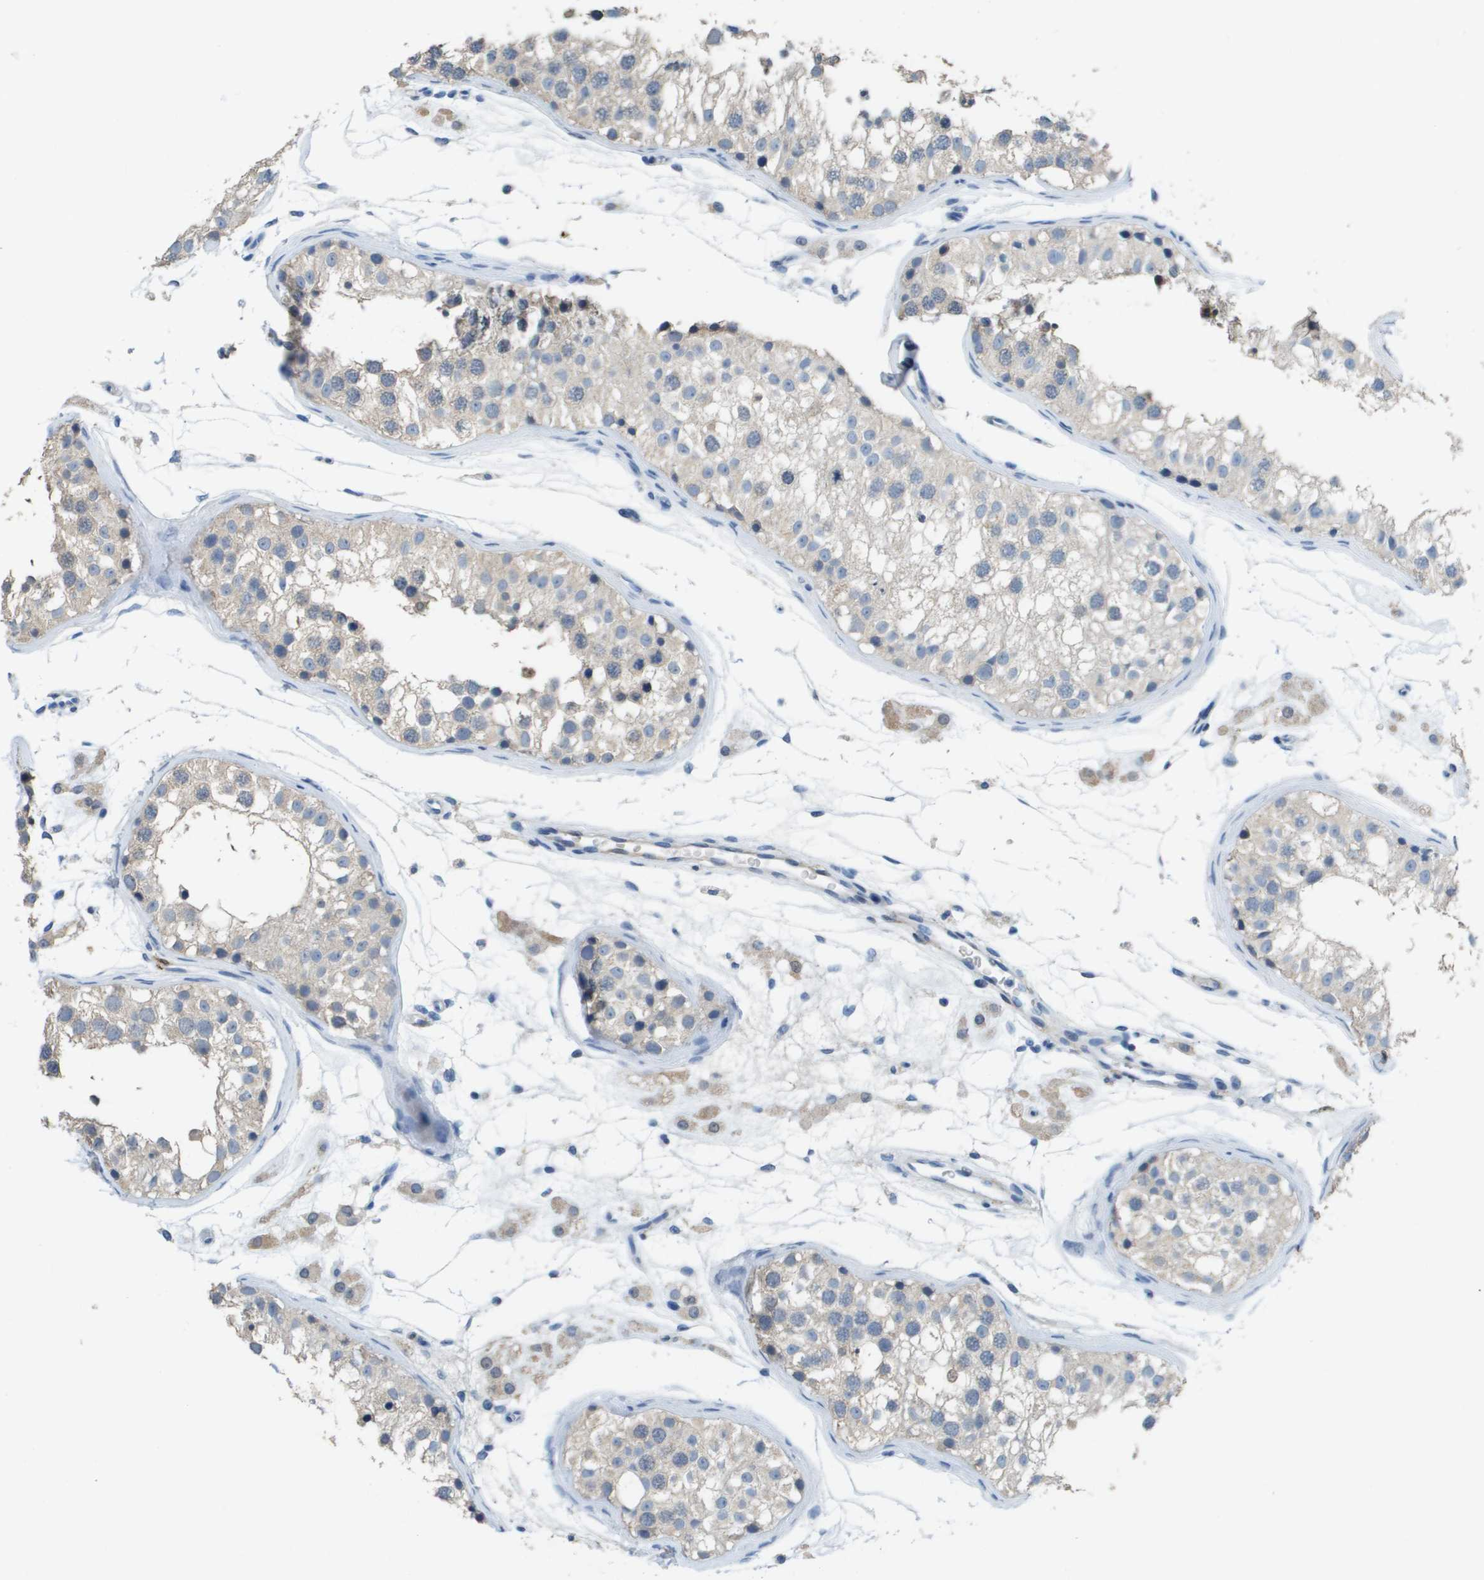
{"staining": {"intensity": "weak", "quantity": "25%-75%", "location": "cytoplasmic/membranous"}, "tissue": "testis", "cell_type": "Cells in seminiferous ducts", "image_type": "normal", "snomed": [{"axis": "morphology", "description": "Normal tissue, NOS"}, {"axis": "morphology", "description": "Adenocarcinoma, metastatic, NOS"}, {"axis": "topography", "description": "Testis"}], "caption": "The micrograph reveals immunohistochemical staining of benign testis. There is weak cytoplasmic/membranous positivity is appreciated in approximately 25%-75% of cells in seminiferous ducts. The protein of interest is stained brown, and the nuclei are stained in blue (DAB IHC with brightfield microscopy, high magnification).", "gene": "FABP5", "patient": {"sex": "male", "age": 26}}